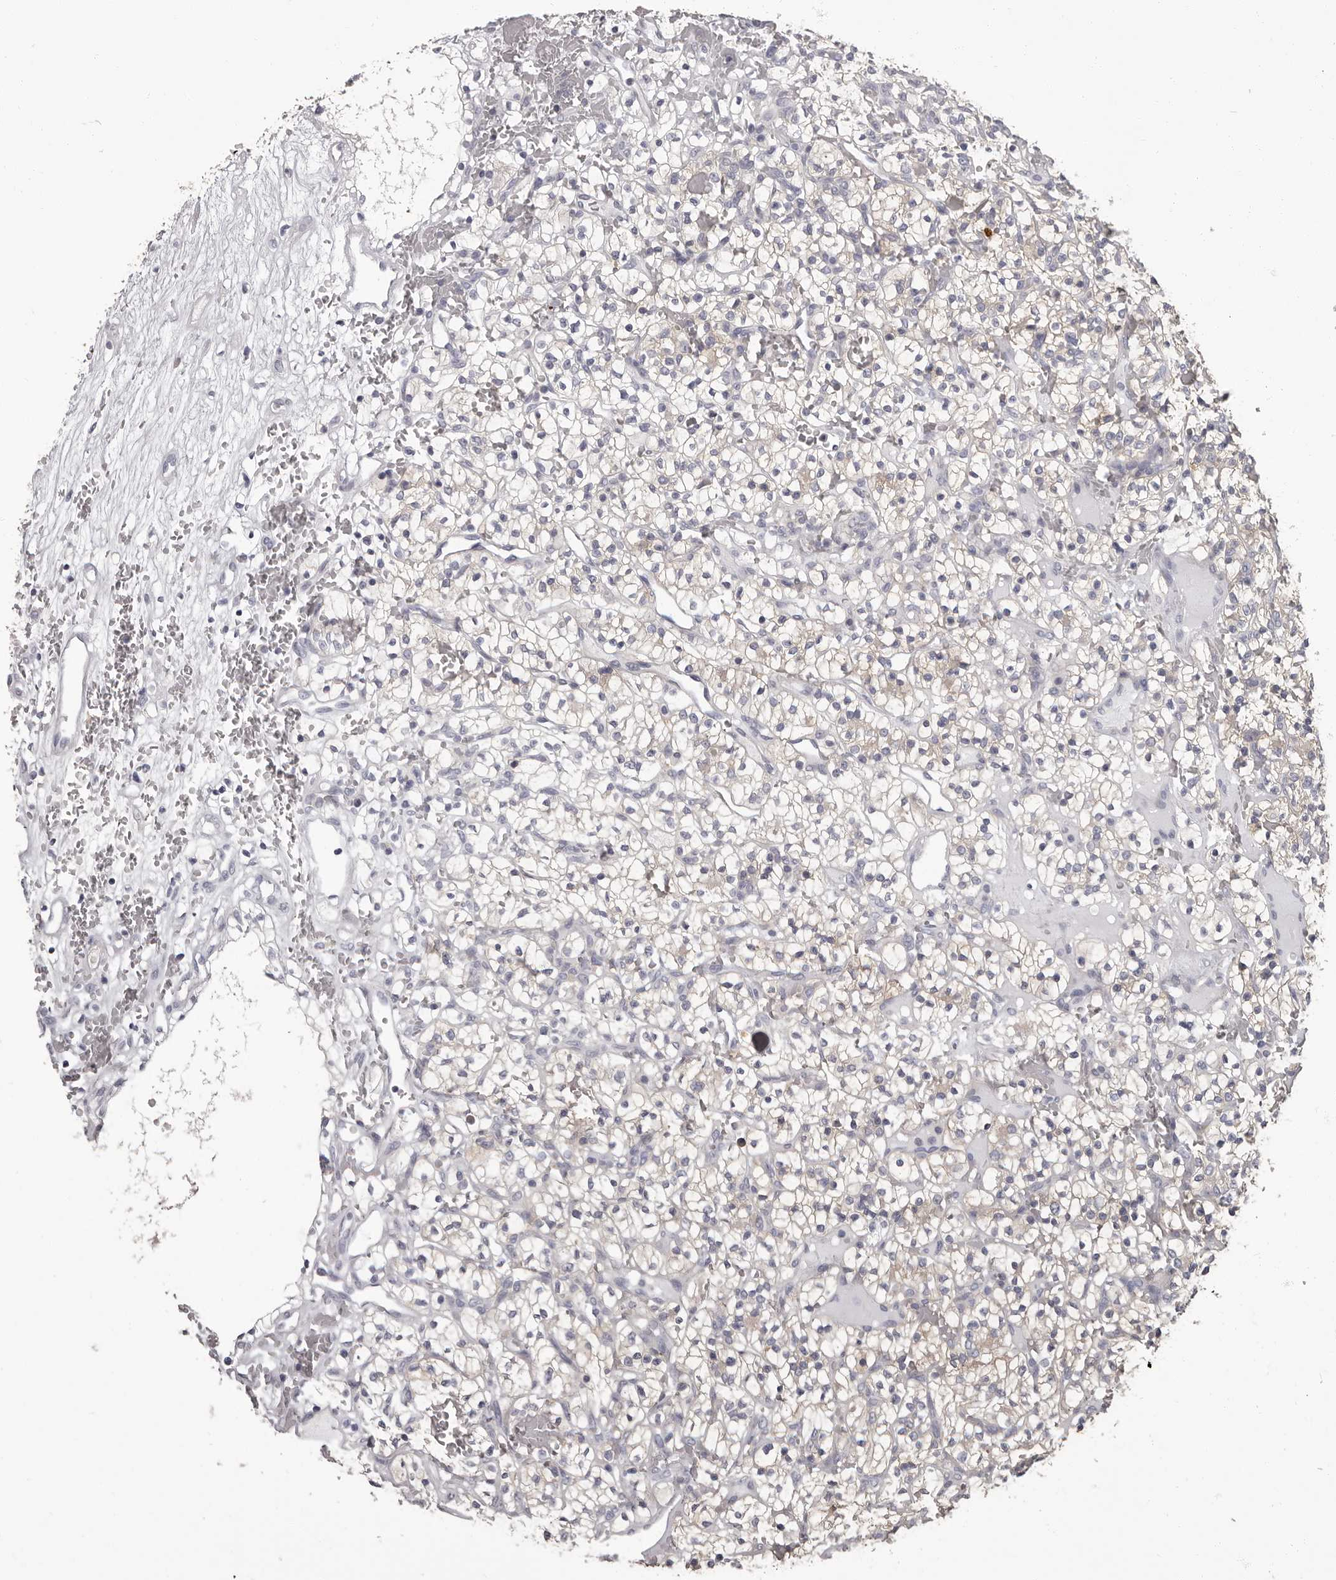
{"staining": {"intensity": "negative", "quantity": "none", "location": "none"}, "tissue": "renal cancer", "cell_type": "Tumor cells", "image_type": "cancer", "snomed": [{"axis": "morphology", "description": "Adenocarcinoma, NOS"}, {"axis": "topography", "description": "Kidney"}], "caption": "An IHC image of renal adenocarcinoma is shown. There is no staining in tumor cells of renal adenocarcinoma. (IHC, brightfield microscopy, high magnification).", "gene": "APEH", "patient": {"sex": "female", "age": 57}}